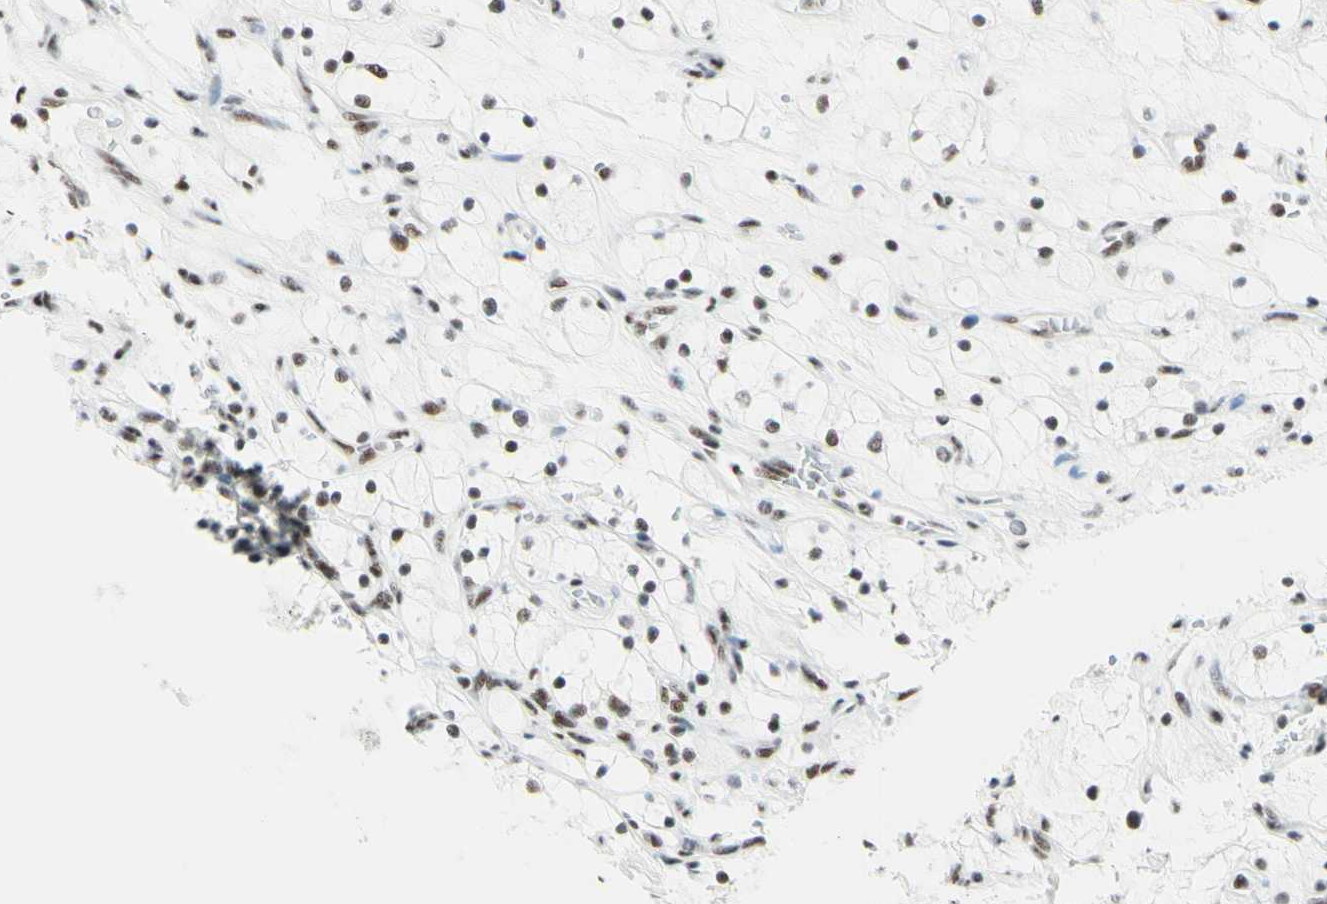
{"staining": {"intensity": "negative", "quantity": "none", "location": "none"}, "tissue": "renal cancer", "cell_type": "Tumor cells", "image_type": "cancer", "snomed": [{"axis": "morphology", "description": "Adenocarcinoma, NOS"}, {"axis": "topography", "description": "Kidney"}], "caption": "The histopathology image displays no staining of tumor cells in renal cancer (adenocarcinoma).", "gene": "WTAP", "patient": {"sex": "female", "age": 69}}